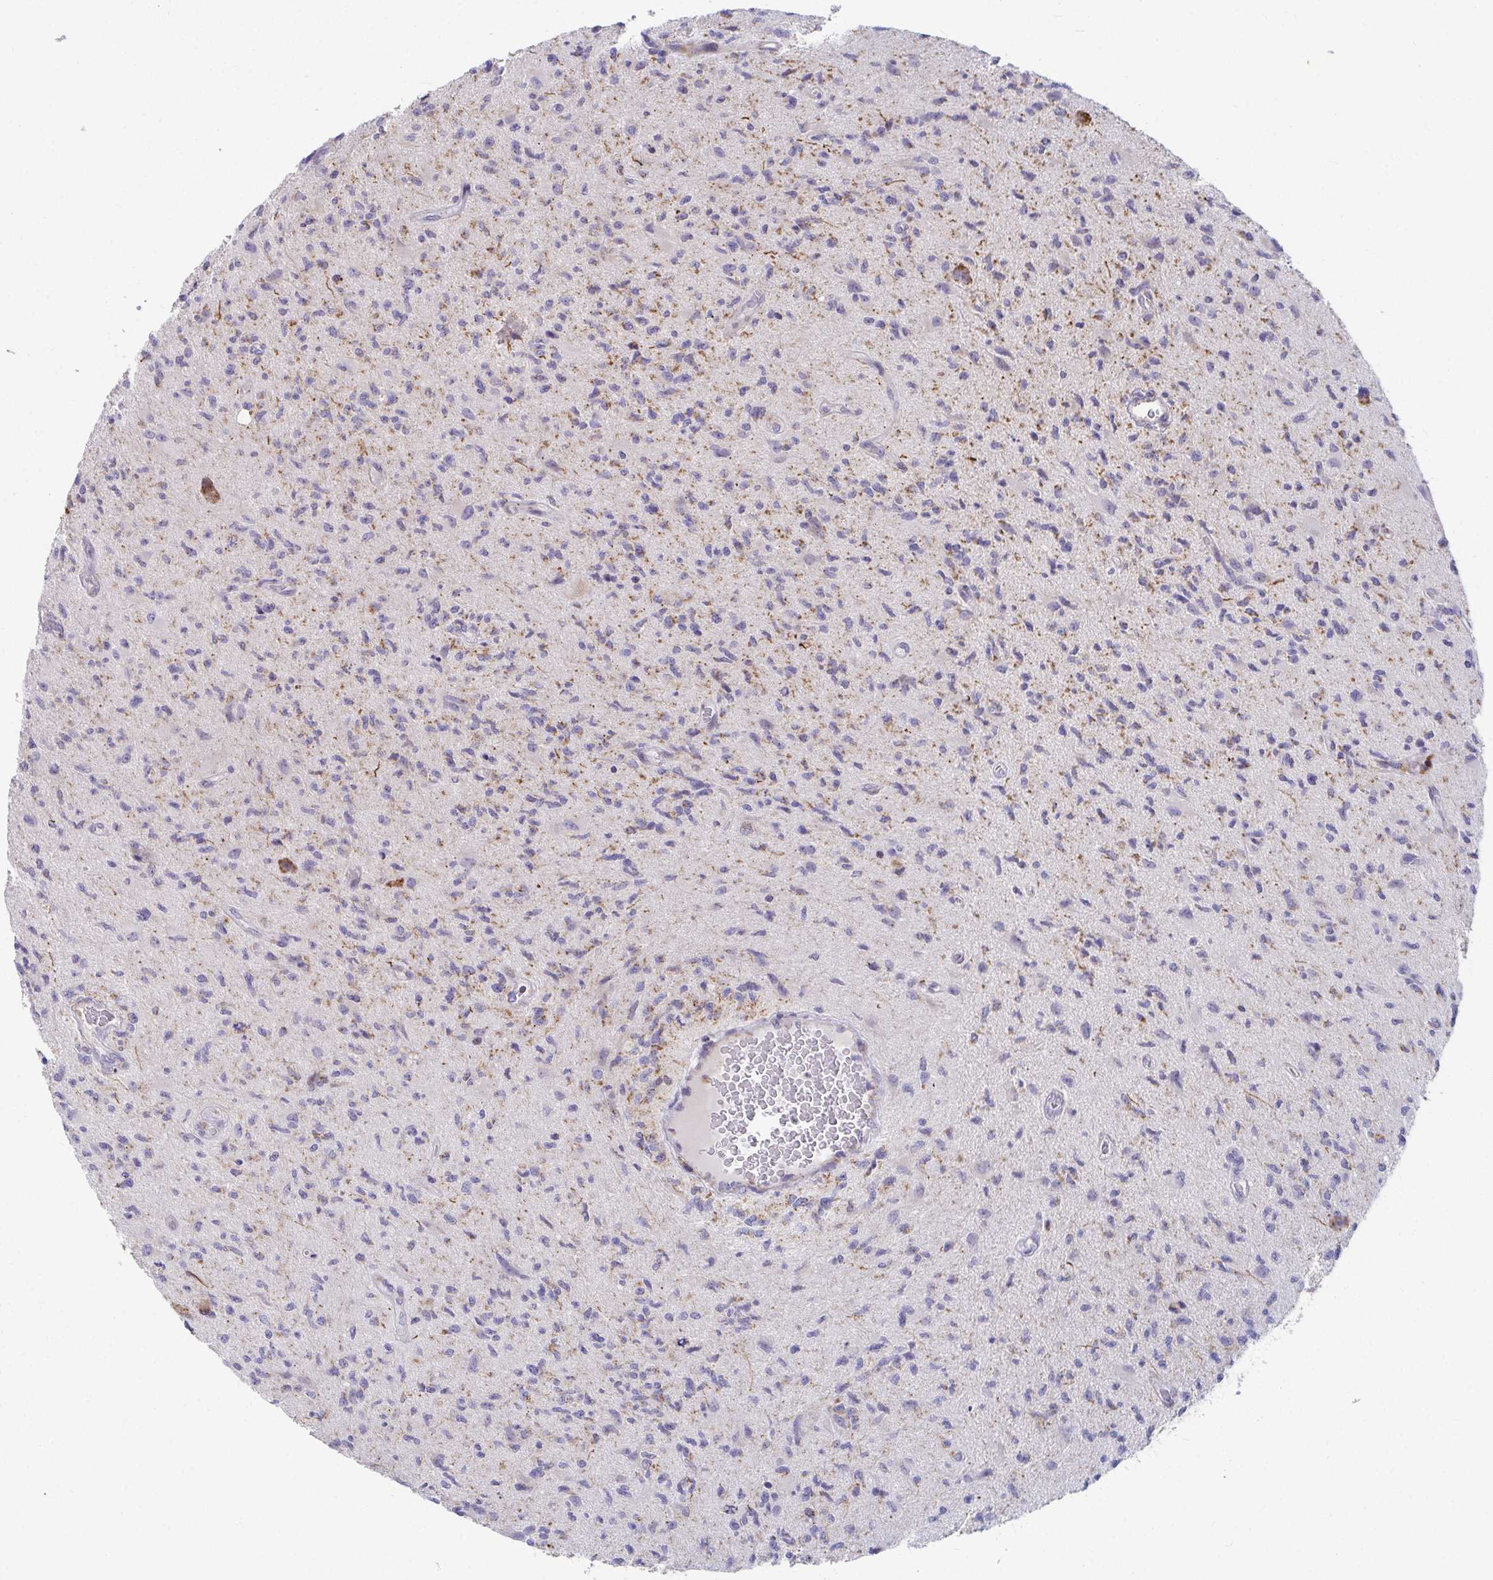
{"staining": {"intensity": "negative", "quantity": "none", "location": "none"}, "tissue": "glioma", "cell_type": "Tumor cells", "image_type": "cancer", "snomed": [{"axis": "morphology", "description": "Glioma, malignant, High grade"}, {"axis": "topography", "description": "Brain"}], "caption": "This photomicrograph is of malignant glioma (high-grade) stained with immunohistochemistry to label a protein in brown with the nuclei are counter-stained blue. There is no positivity in tumor cells. The staining is performed using DAB (3,3'-diaminobenzidine) brown chromogen with nuclei counter-stained in using hematoxylin.", "gene": "EXOC5", "patient": {"sex": "male", "age": 67}}